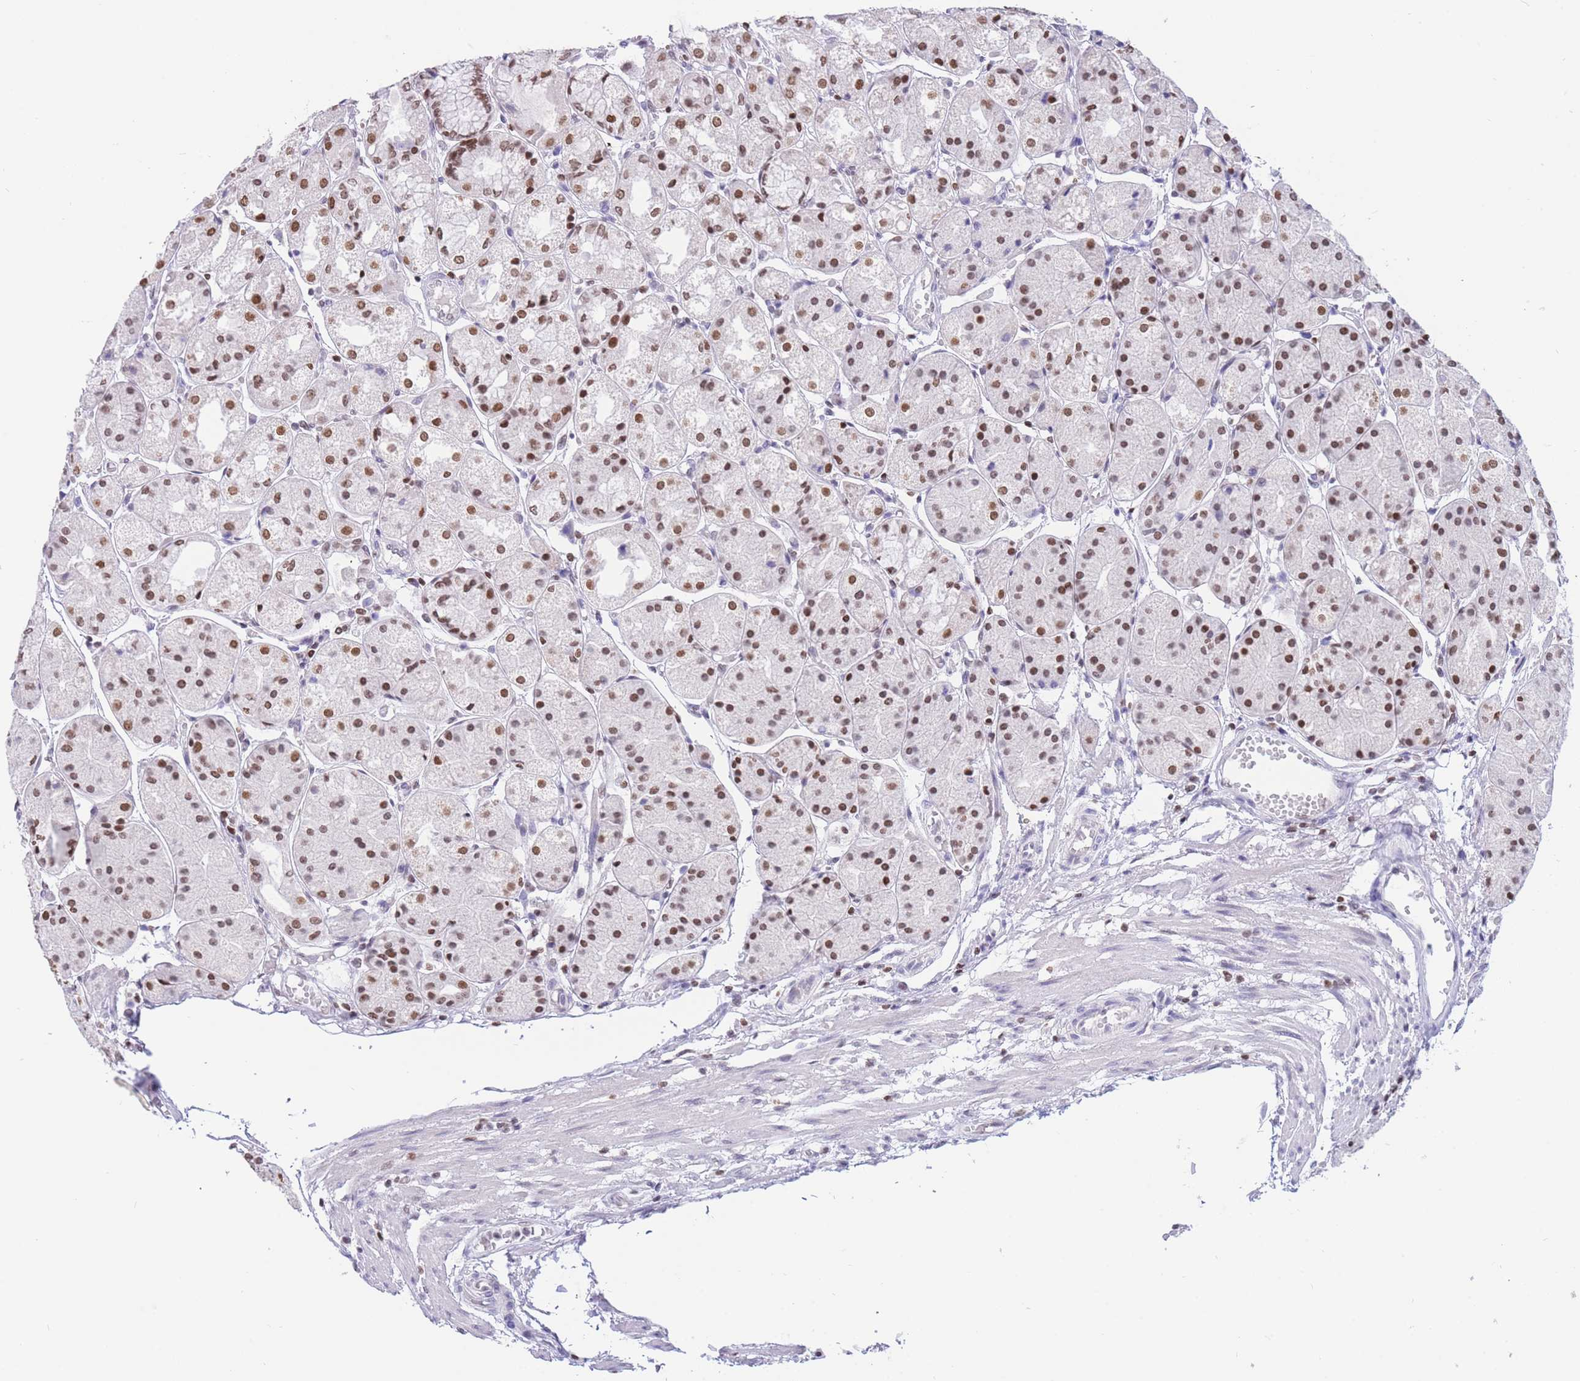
{"staining": {"intensity": "moderate", "quantity": ">75%", "location": "nuclear"}, "tissue": "stomach", "cell_type": "Glandular cells", "image_type": "normal", "snomed": [{"axis": "morphology", "description": "Normal tissue, NOS"}, {"axis": "topography", "description": "Stomach, upper"}], "caption": "A micrograph of human stomach stained for a protein exhibits moderate nuclear brown staining in glandular cells. The protein of interest is shown in brown color, while the nuclei are stained blue.", "gene": "HMGN1", "patient": {"sex": "male", "age": 72}}